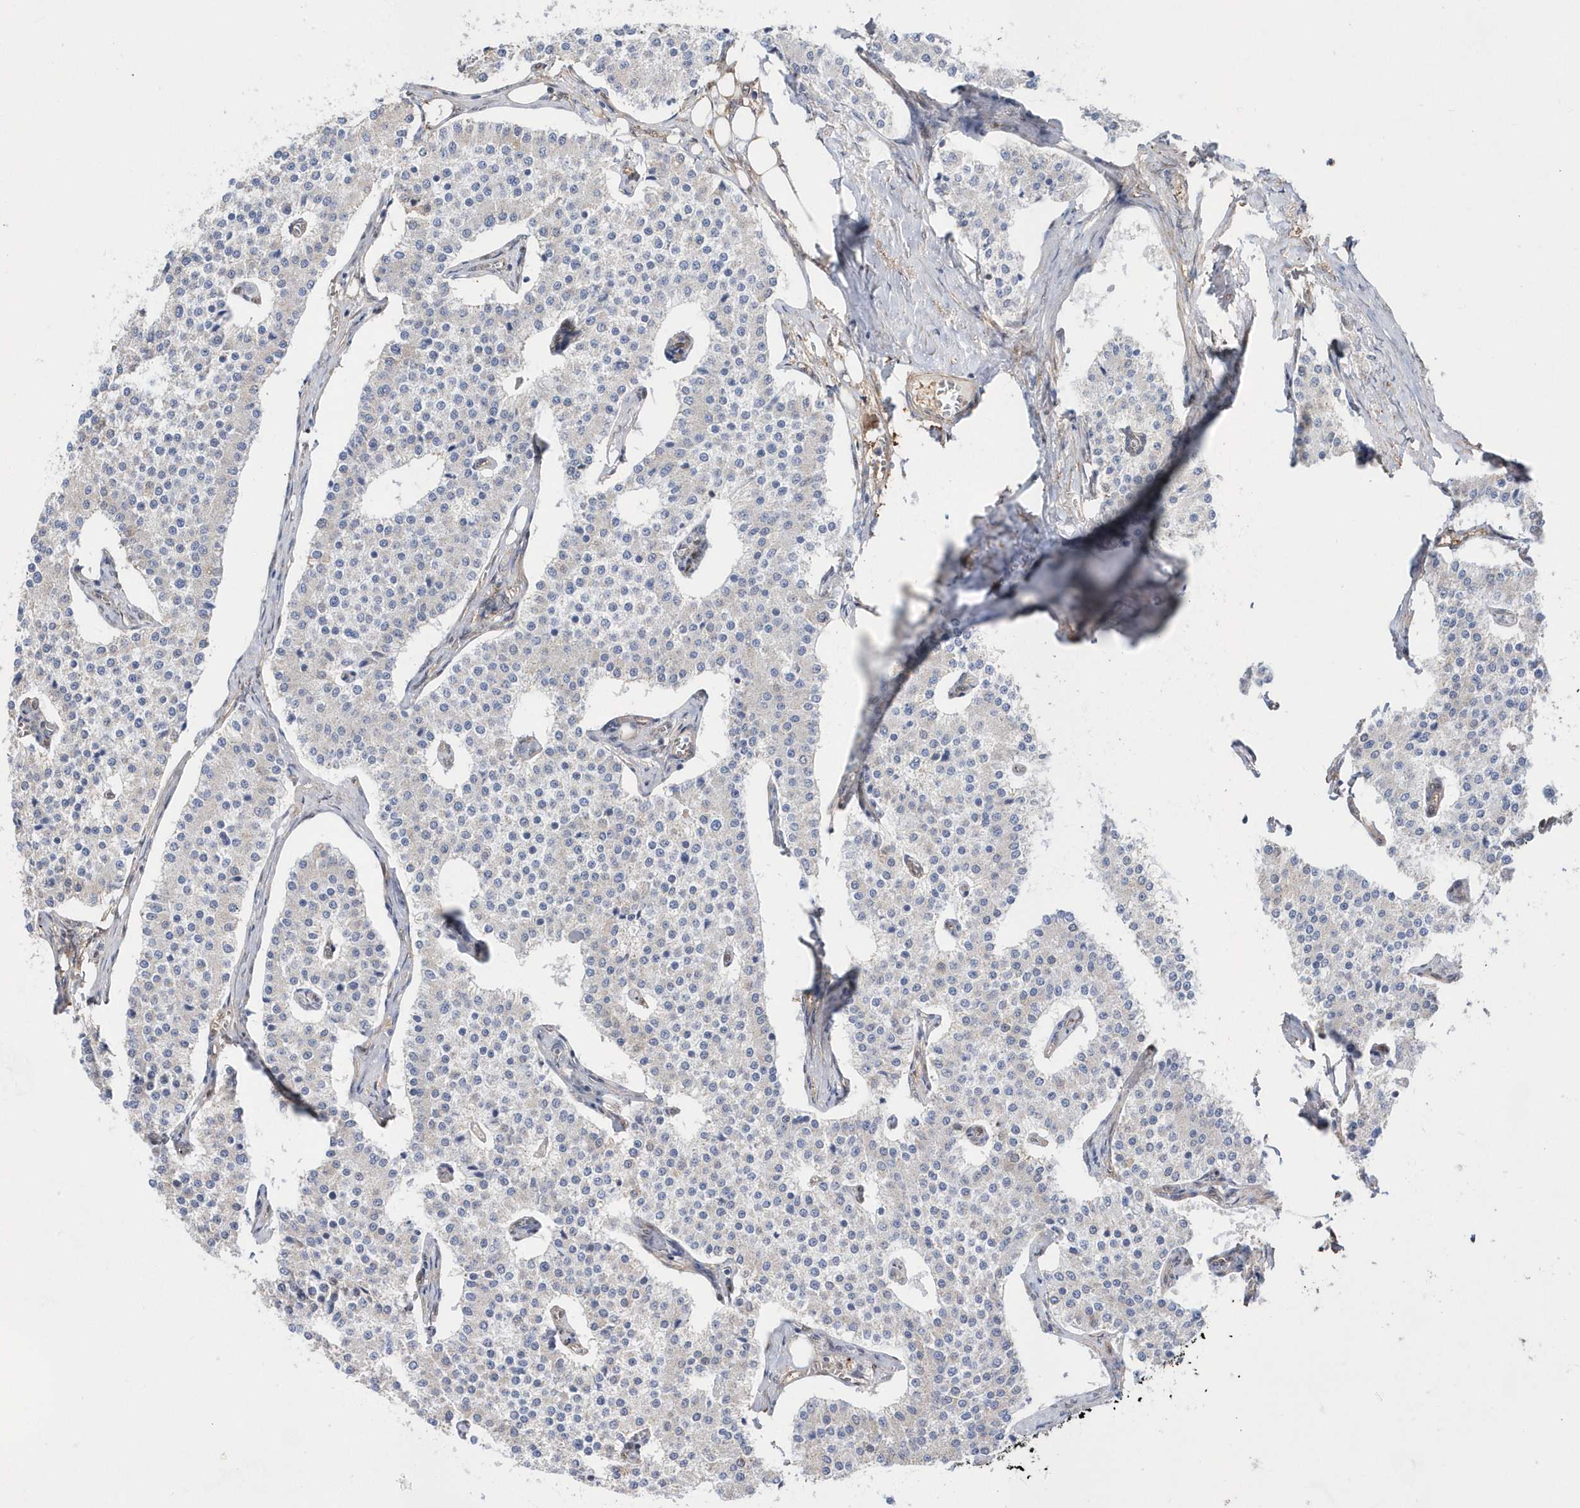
{"staining": {"intensity": "negative", "quantity": "none", "location": "none"}, "tissue": "carcinoid", "cell_type": "Tumor cells", "image_type": "cancer", "snomed": [{"axis": "morphology", "description": "Carcinoid, malignant, NOS"}, {"axis": "topography", "description": "Colon"}], "caption": "Malignant carcinoid stained for a protein using immunohistochemistry demonstrates no expression tumor cells.", "gene": "BDH2", "patient": {"sex": "female", "age": 52}}